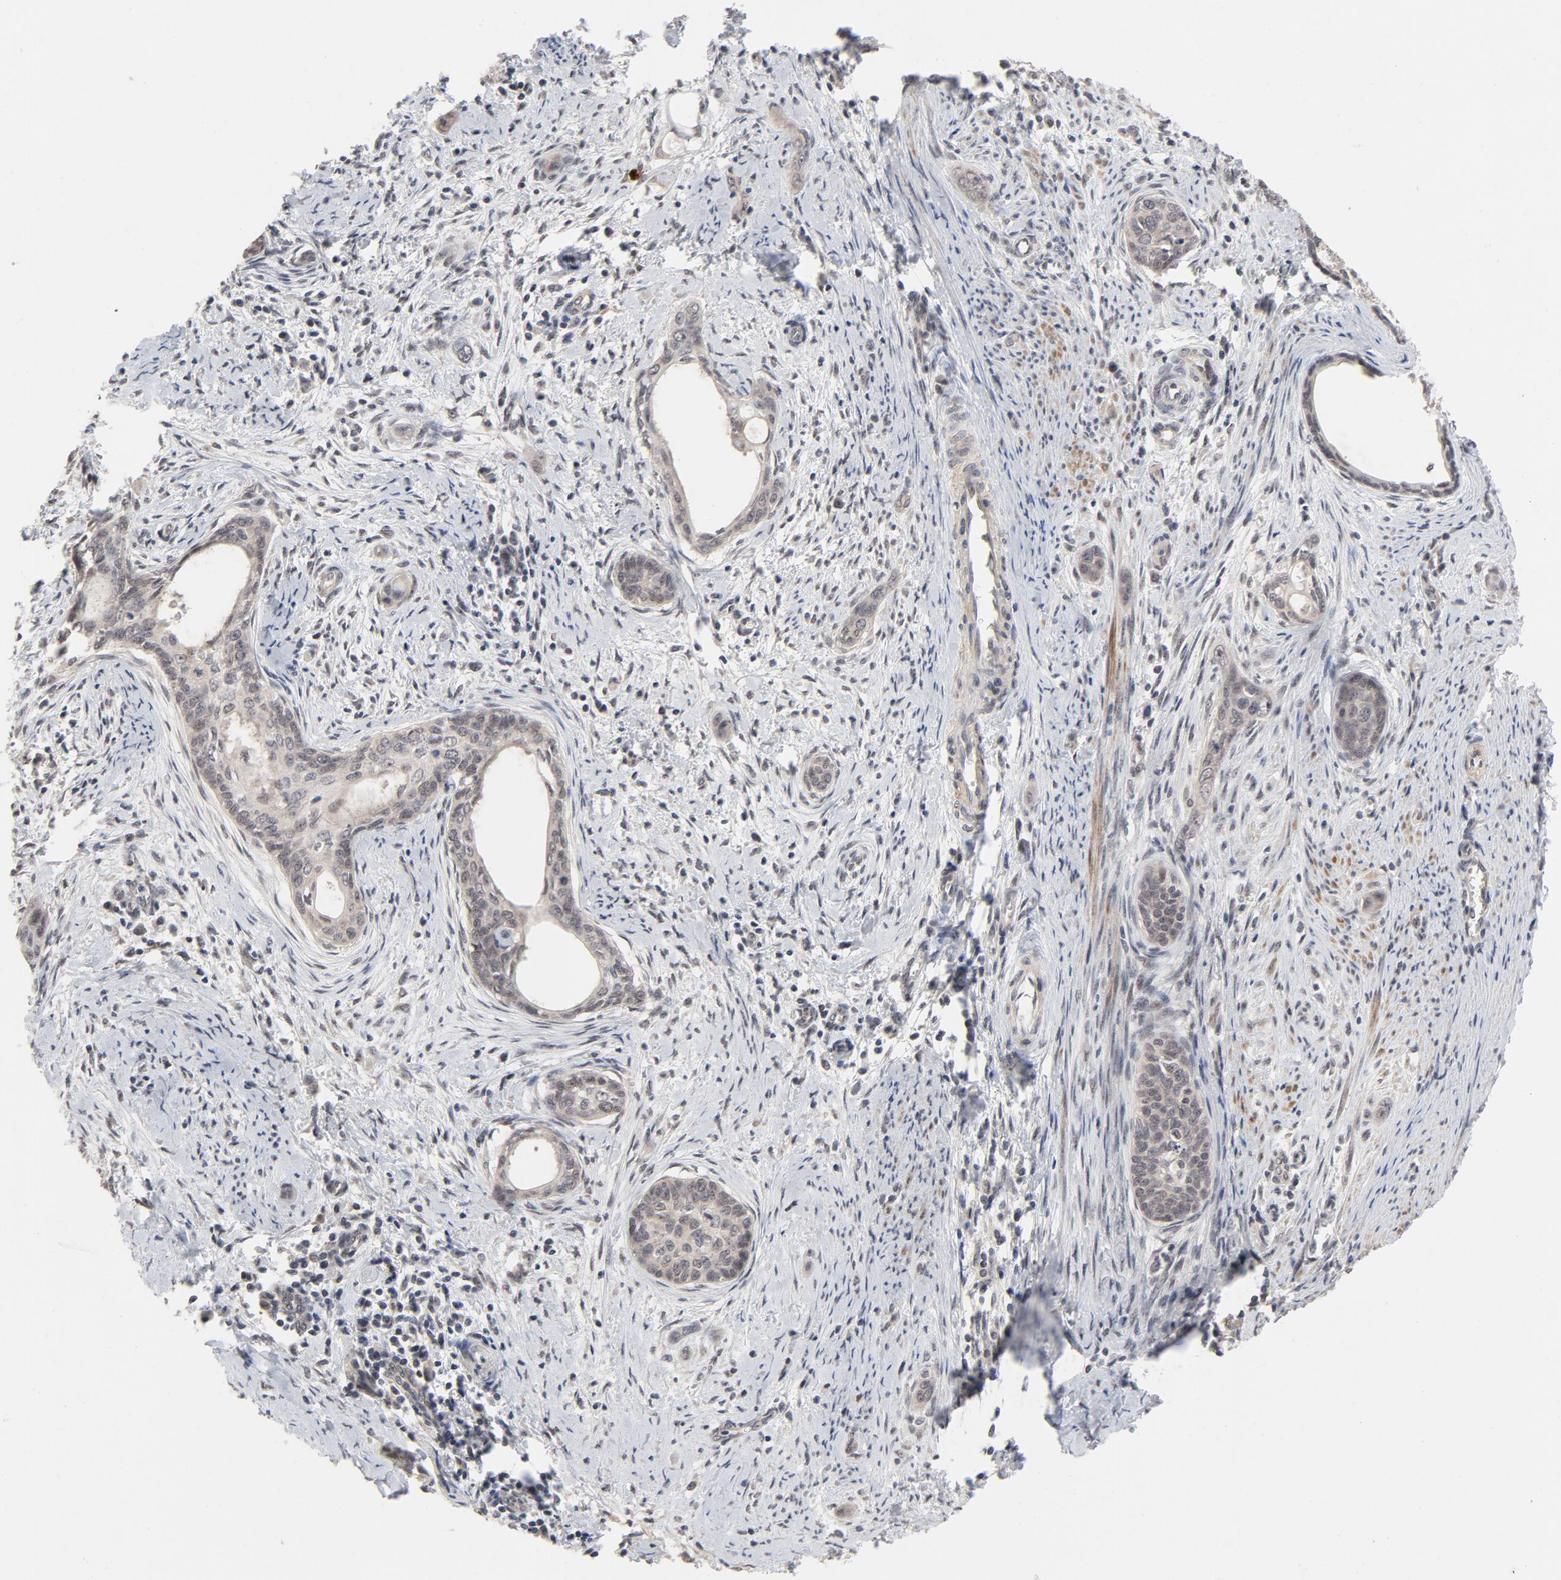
{"staining": {"intensity": "weak", "quantity": ">75%", "location": "nuclear"}, "tissue": "cervical cancer", "cell_type": "Tumor cells", "image_type": "cancer", "snomed": [{"axis": "morphology", "description": "Squamous cell carcinoma, NOS"}, {"axis": "topography", "description": "Cervix"}], "caption": "Human cervical cancer (squamous cell carcinoma) stained with a protein marker reveals weak staining in tumor cells.", "gene": "ZKSCAN8", "patient": {"sex": "female", "age": 33}}